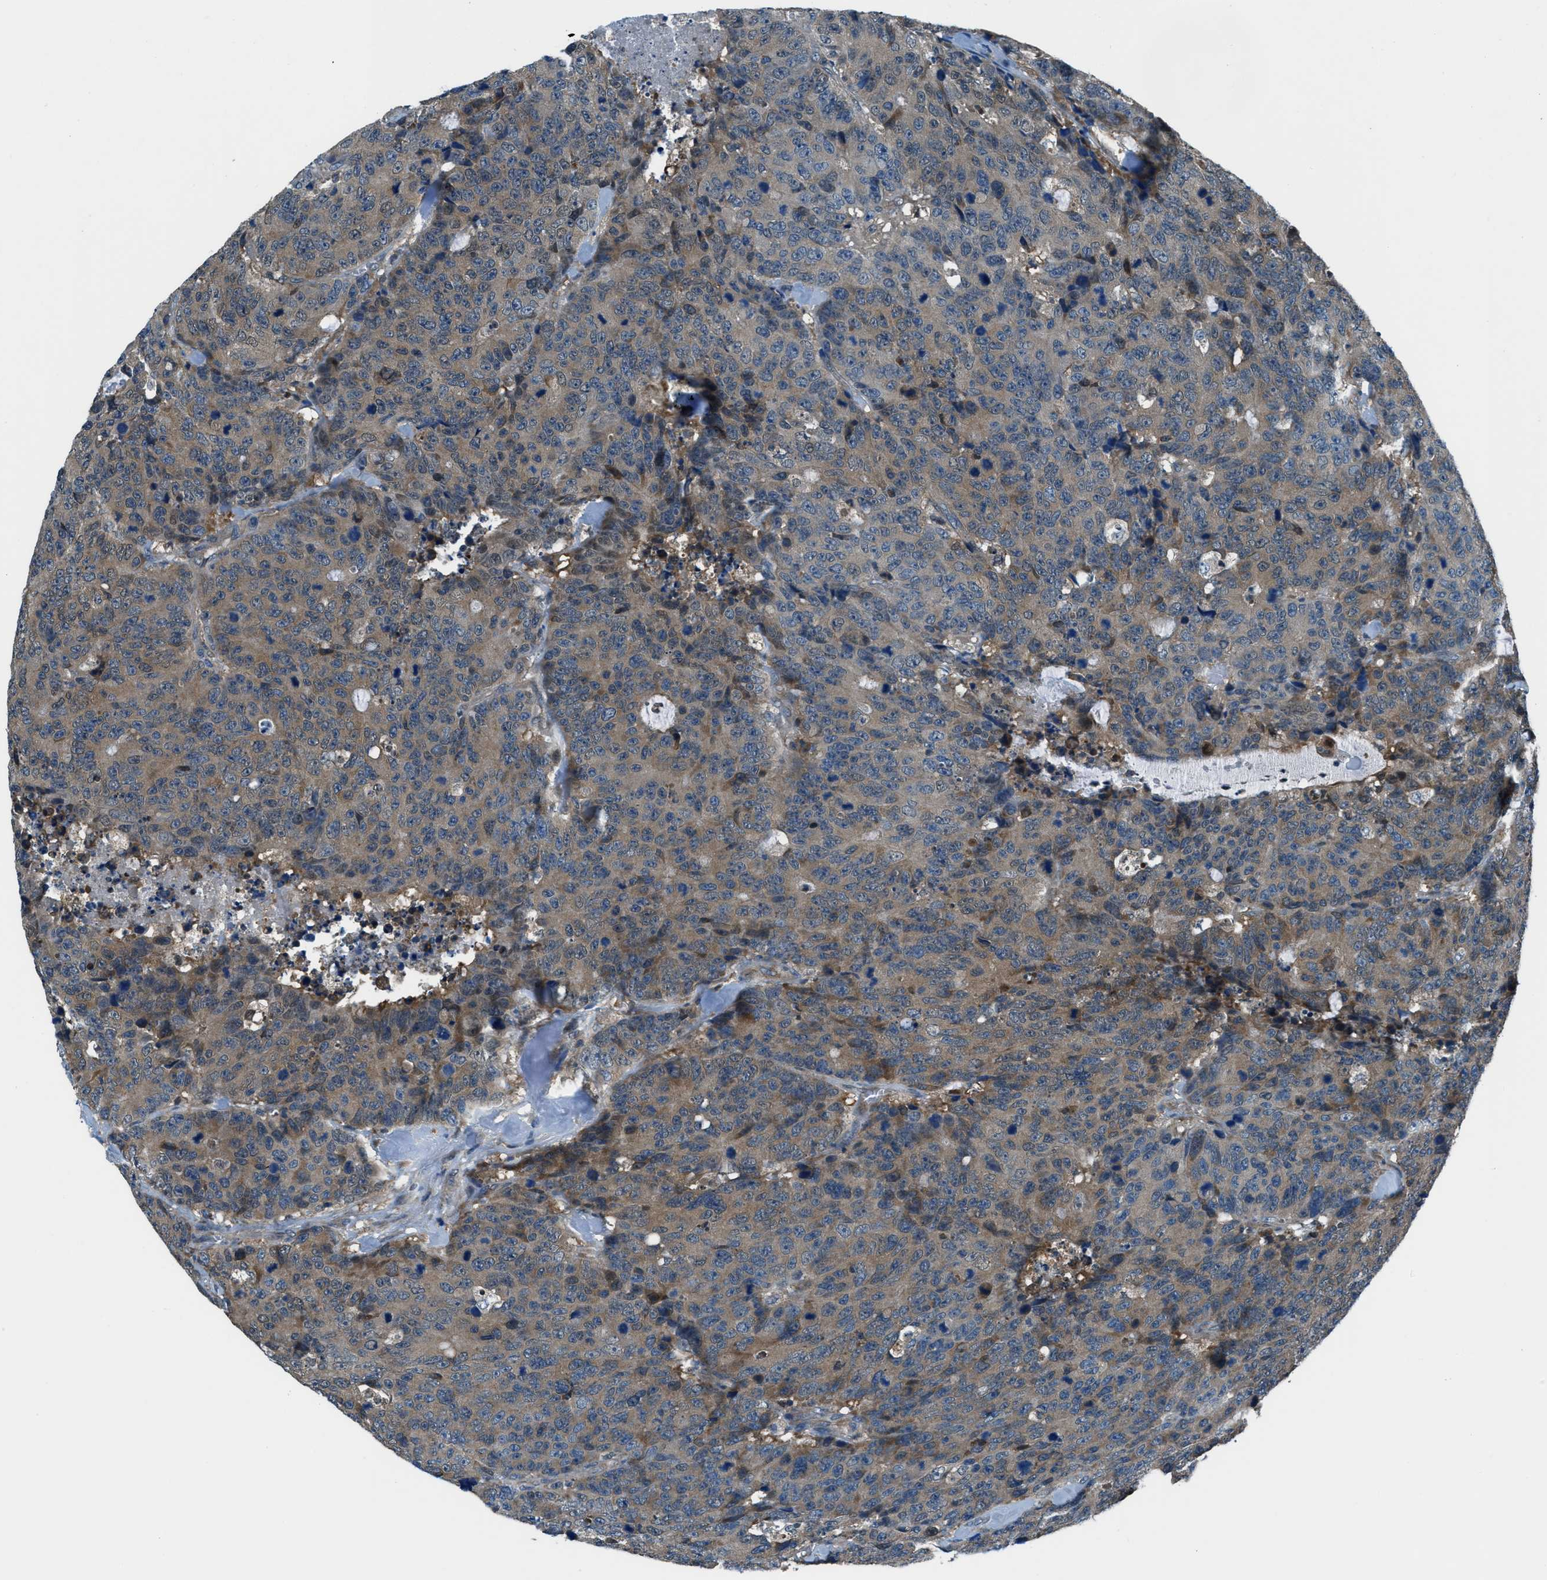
{"staining": {"intensity": "moderate", "quantity": "25%-75%", "location": "cytoplasmic/membranous"}, "tissue": "colorectal cancer", "cell_type": "Tumor cells", "image_type": "cancer", "snomed": [{"axis": "morphology", "description": "Adenocarcinoma, NOS"}, {"axis": "topography", "description": "Colon"}], "caption": "Adenocarcinoma (colorectal) tissue demonstrates moderate cytoplasmic/membranous staining in about 25%-75% of tumor cells (Stains: DAB (3,3'-diaminobenzidine) in brown, nuclei in blue, Microscopy: brightfield microscopy at high magnification).", "gene": "HEBP2", "patient": {"sex": "female", "age": 86}}